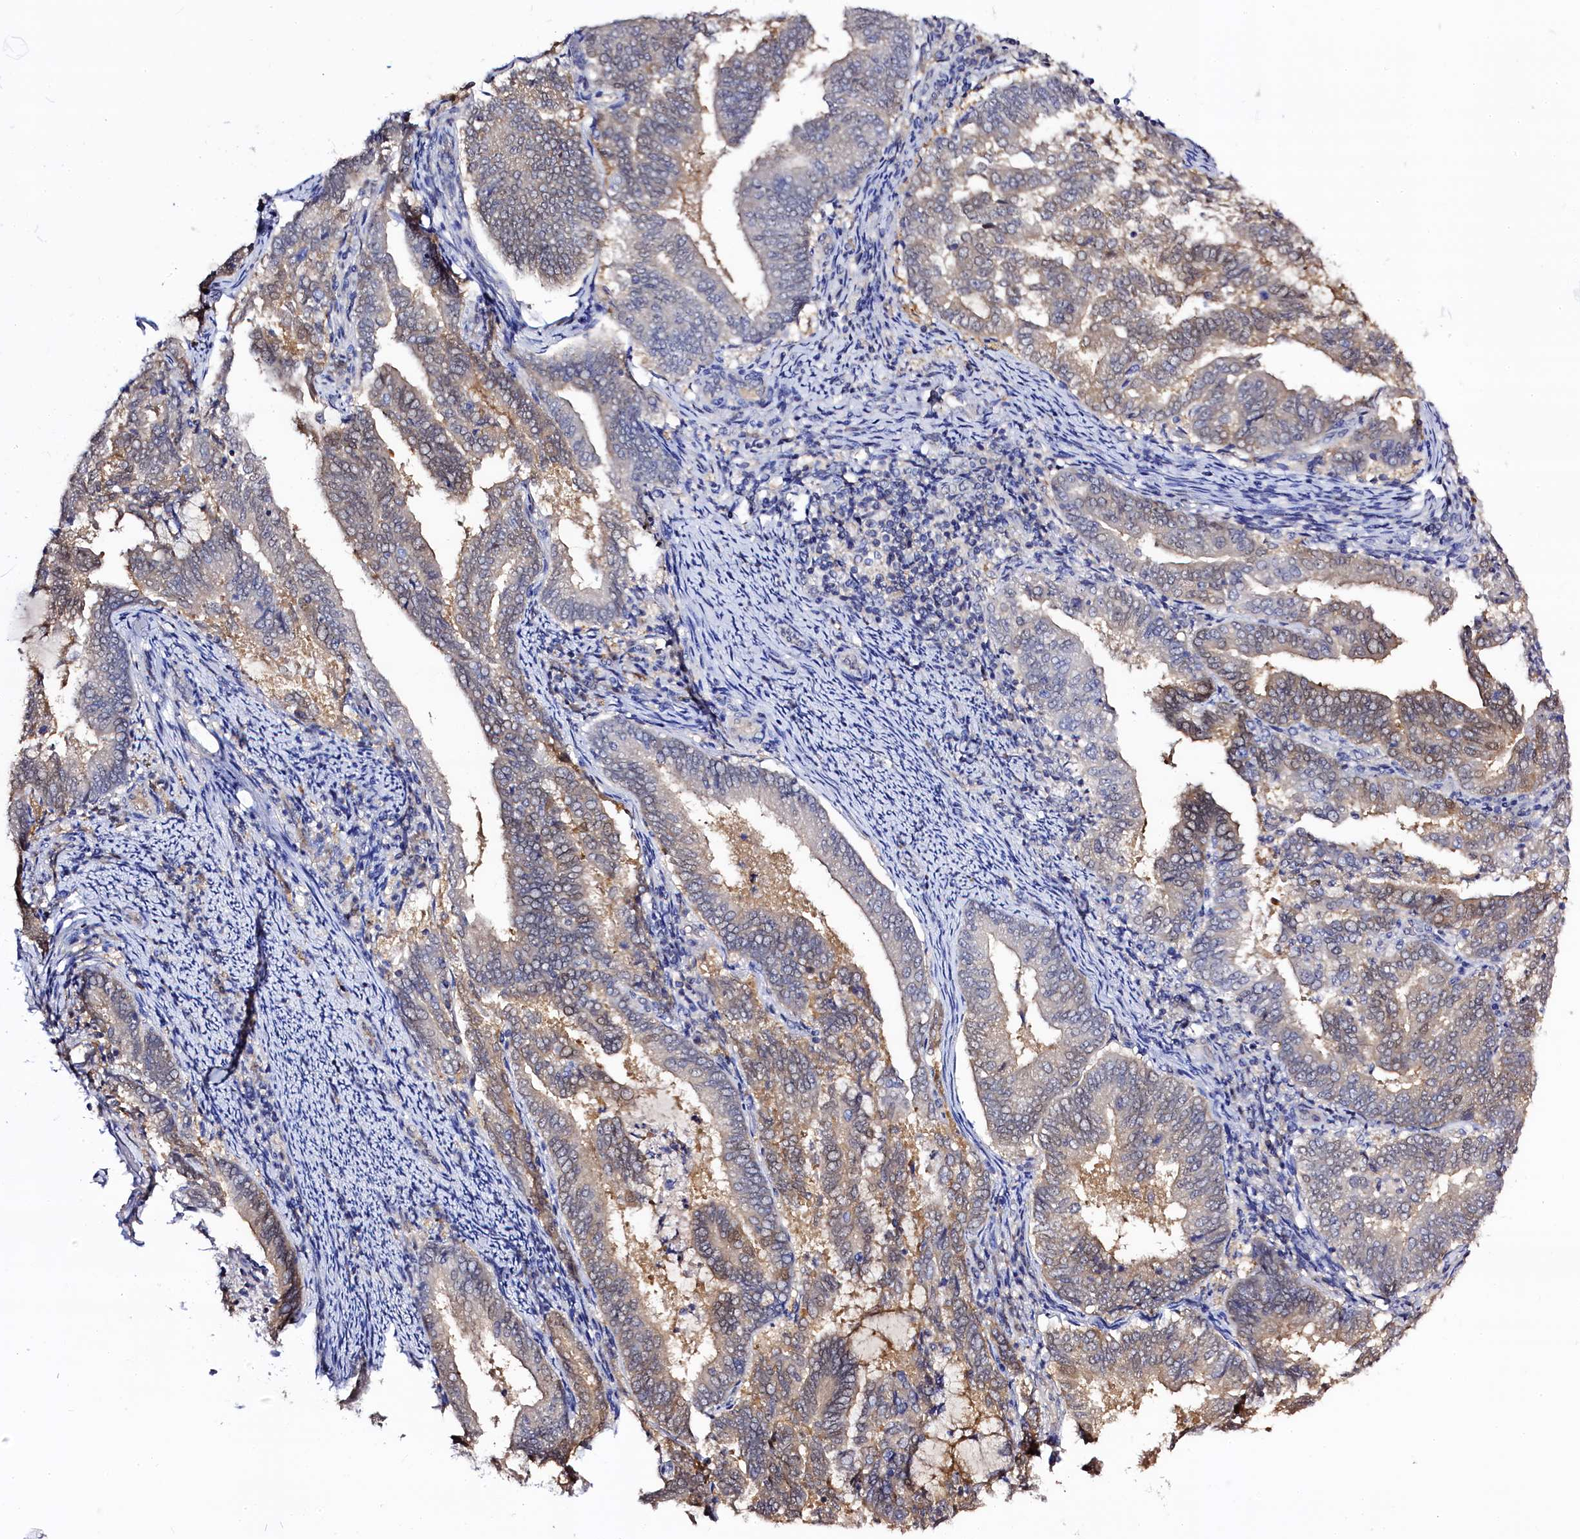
{"staining": {"intensity": "weak", "quantity": "25%-75%", "location": "cytoplasmic/membranous,nuclear"}, "tissue": "endometrial cancer", "cell_type": "Tumor cells", "image_type": "cancer", "snomed": [{"axis": "morphology", "description": "Adenocarcinoma, NOS"}, {"axis": "topography", "description": "Endometrium"}], "caption": "Brown immunohistochemical staining in human endometrial cancer shows weak cytoplasmic/membranous and nuclear positivity in approximately 25%-75% of tumor cells.", "gene": "C11orf54", "patient": {"sex": "female", "age": 80}}